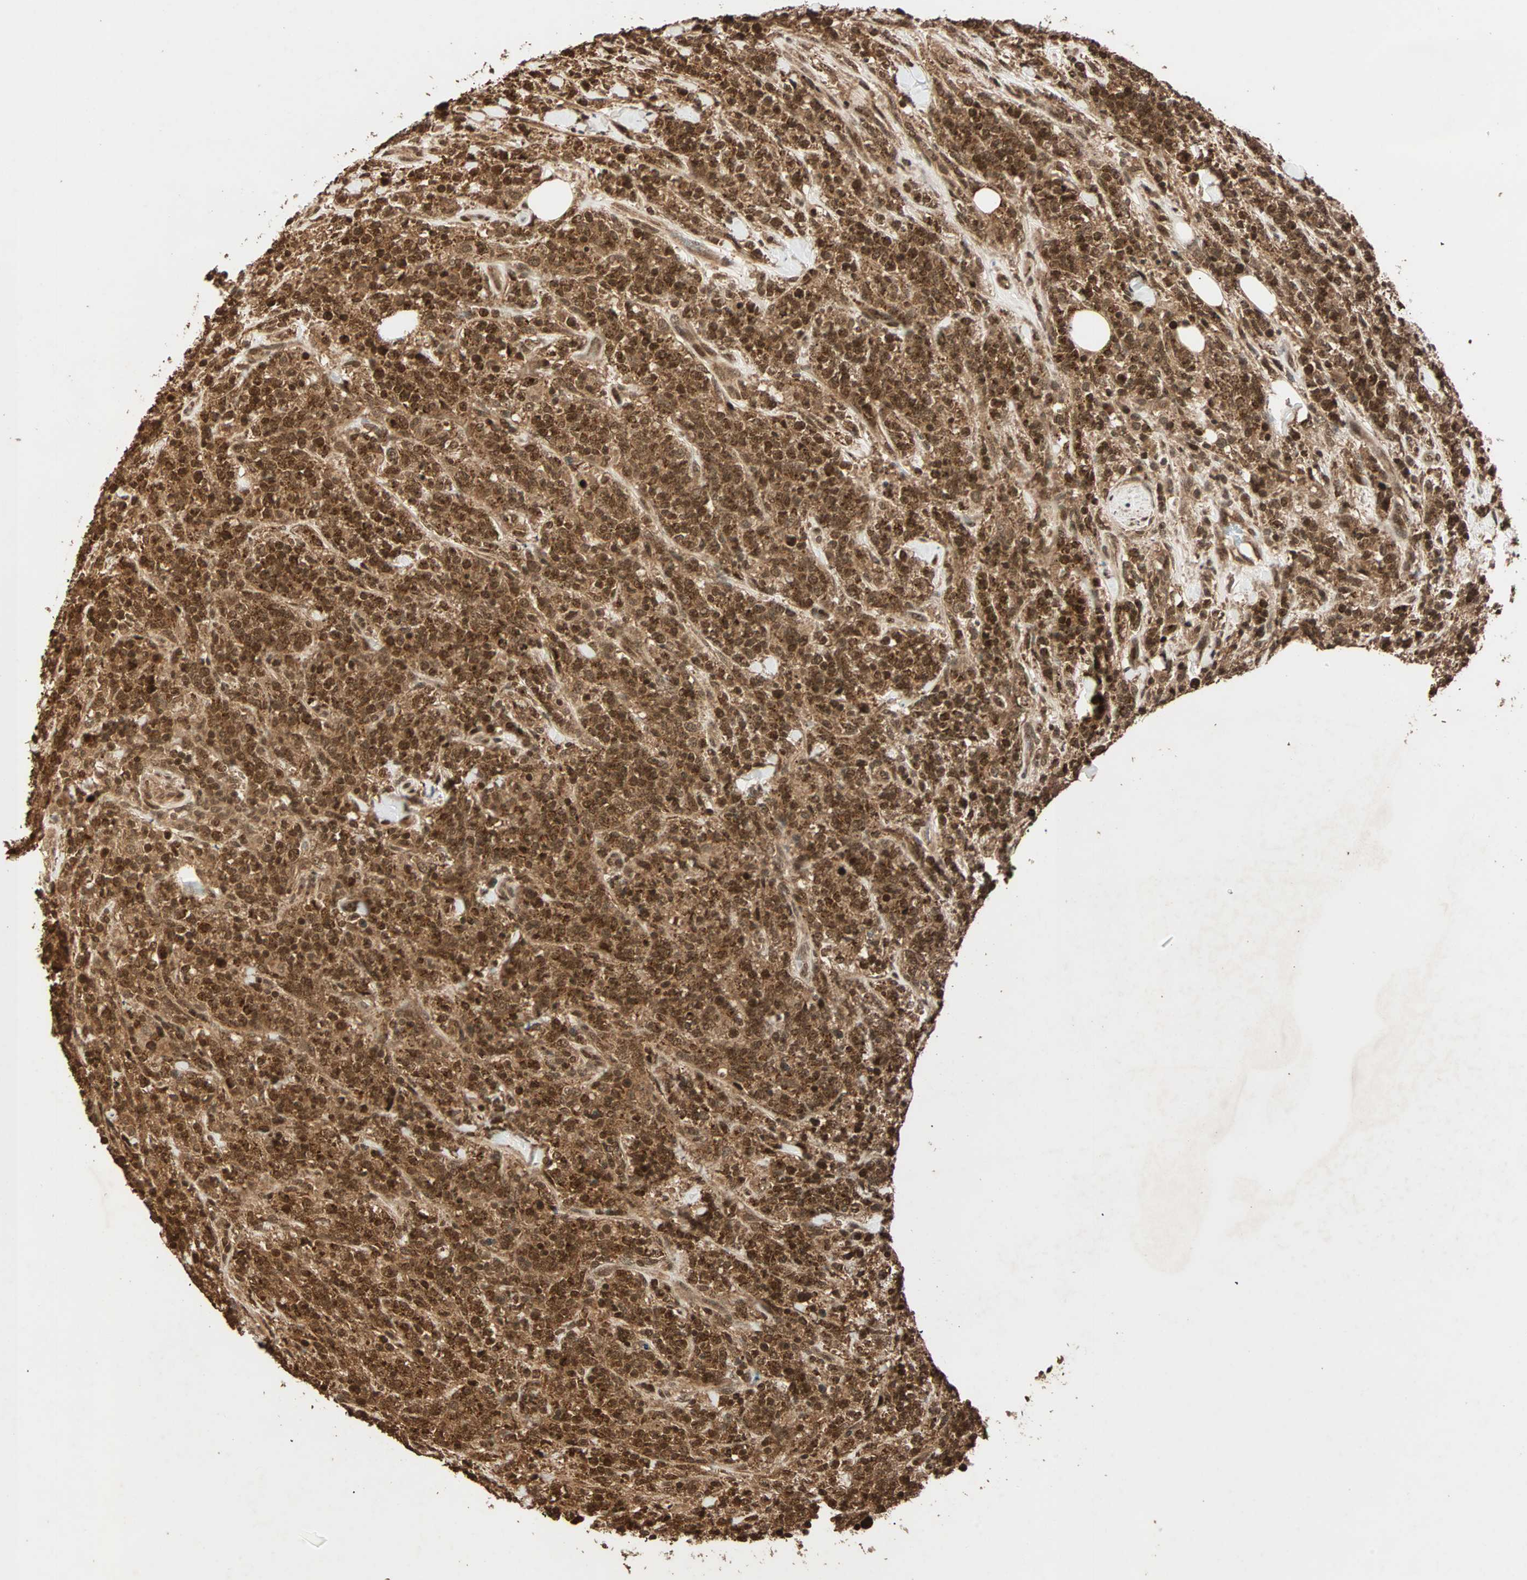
{"staining": {"intensity": "strong", "quantity": ">75%", "location": "nuclear"}, "tissue": "lymphoma", "cell_type": "Tumor cells", "image_type": "cancer", "snomed": [{"axis": "morphology", "description": "Malignant lymphoma, non-Hodgkin's type, High grade"}, {"axis": "topography", "description": "Soft tissue"}], "caption": "Lymphoma stained with DAB immunohistochemistry (IHC) reveals high levels of strong nuclear positivity in about >75% of tumor cells. The protein of interest is shown in brown color, while the nuclei are stained blue.", "gene": "ALKBH5", "patient": {"sex": "male", "age": 18}}